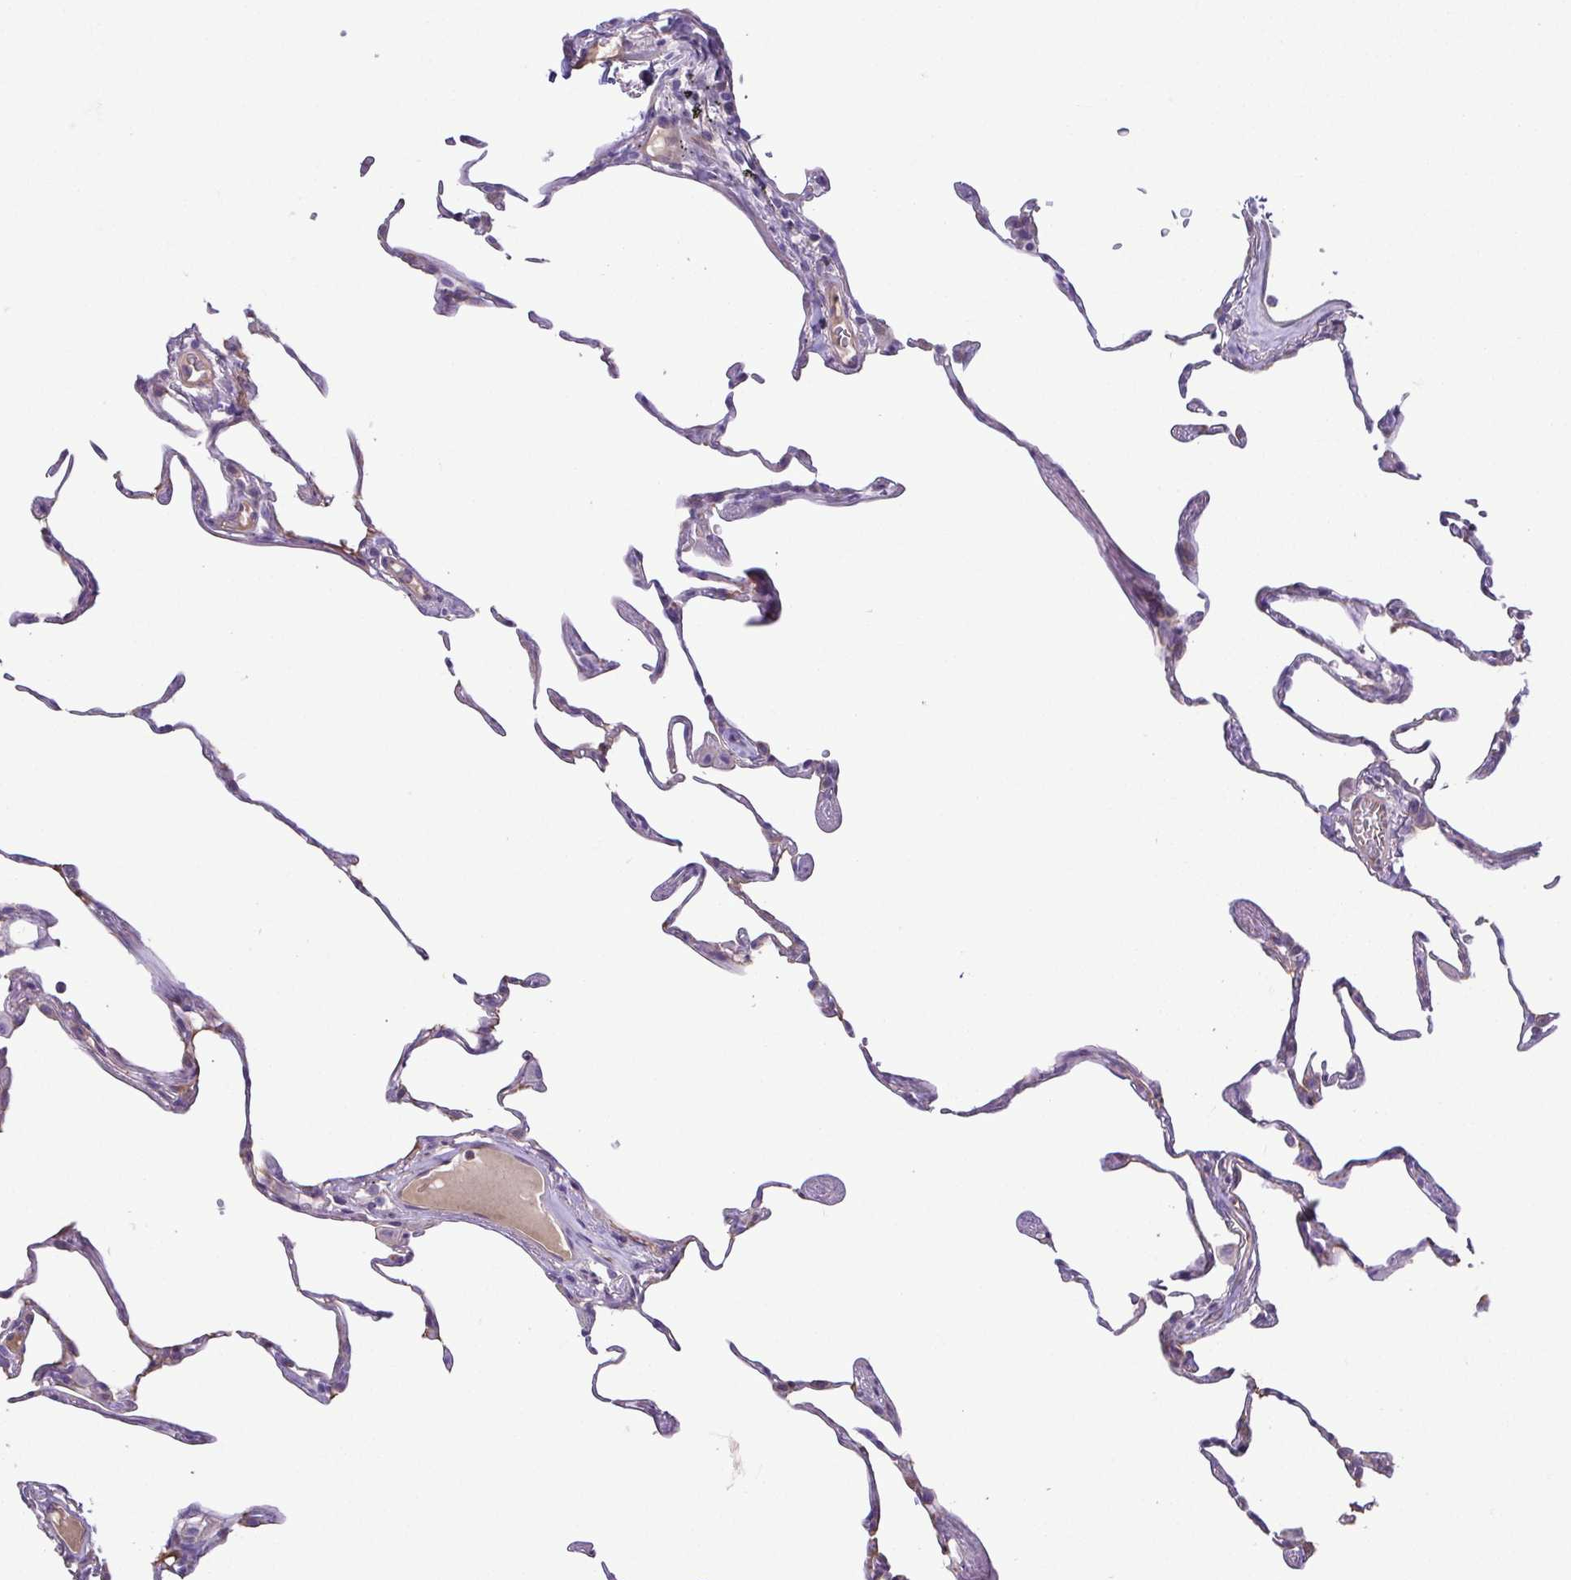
{"staining": {"intensity": "weak", "quantity": "<25%", "location": "cytoplasmic/membranous"}, "tissue": "lung", "cell_type": "Alveolar cells", "image_type": "normal", "snomed": [{"axis": "morphology", "description": "Normal tissue, NOS"}, {"axis": "topography", "description": "Lung"}], "caption": "Normal lung was stained to show a protein in brown. There is no significant expression in alveolar cells. (DAB IHC visualized using brightfield microscopy, high magnification).", "gene": "MYL10", "patient": {"sex": "female", "age": 57}}